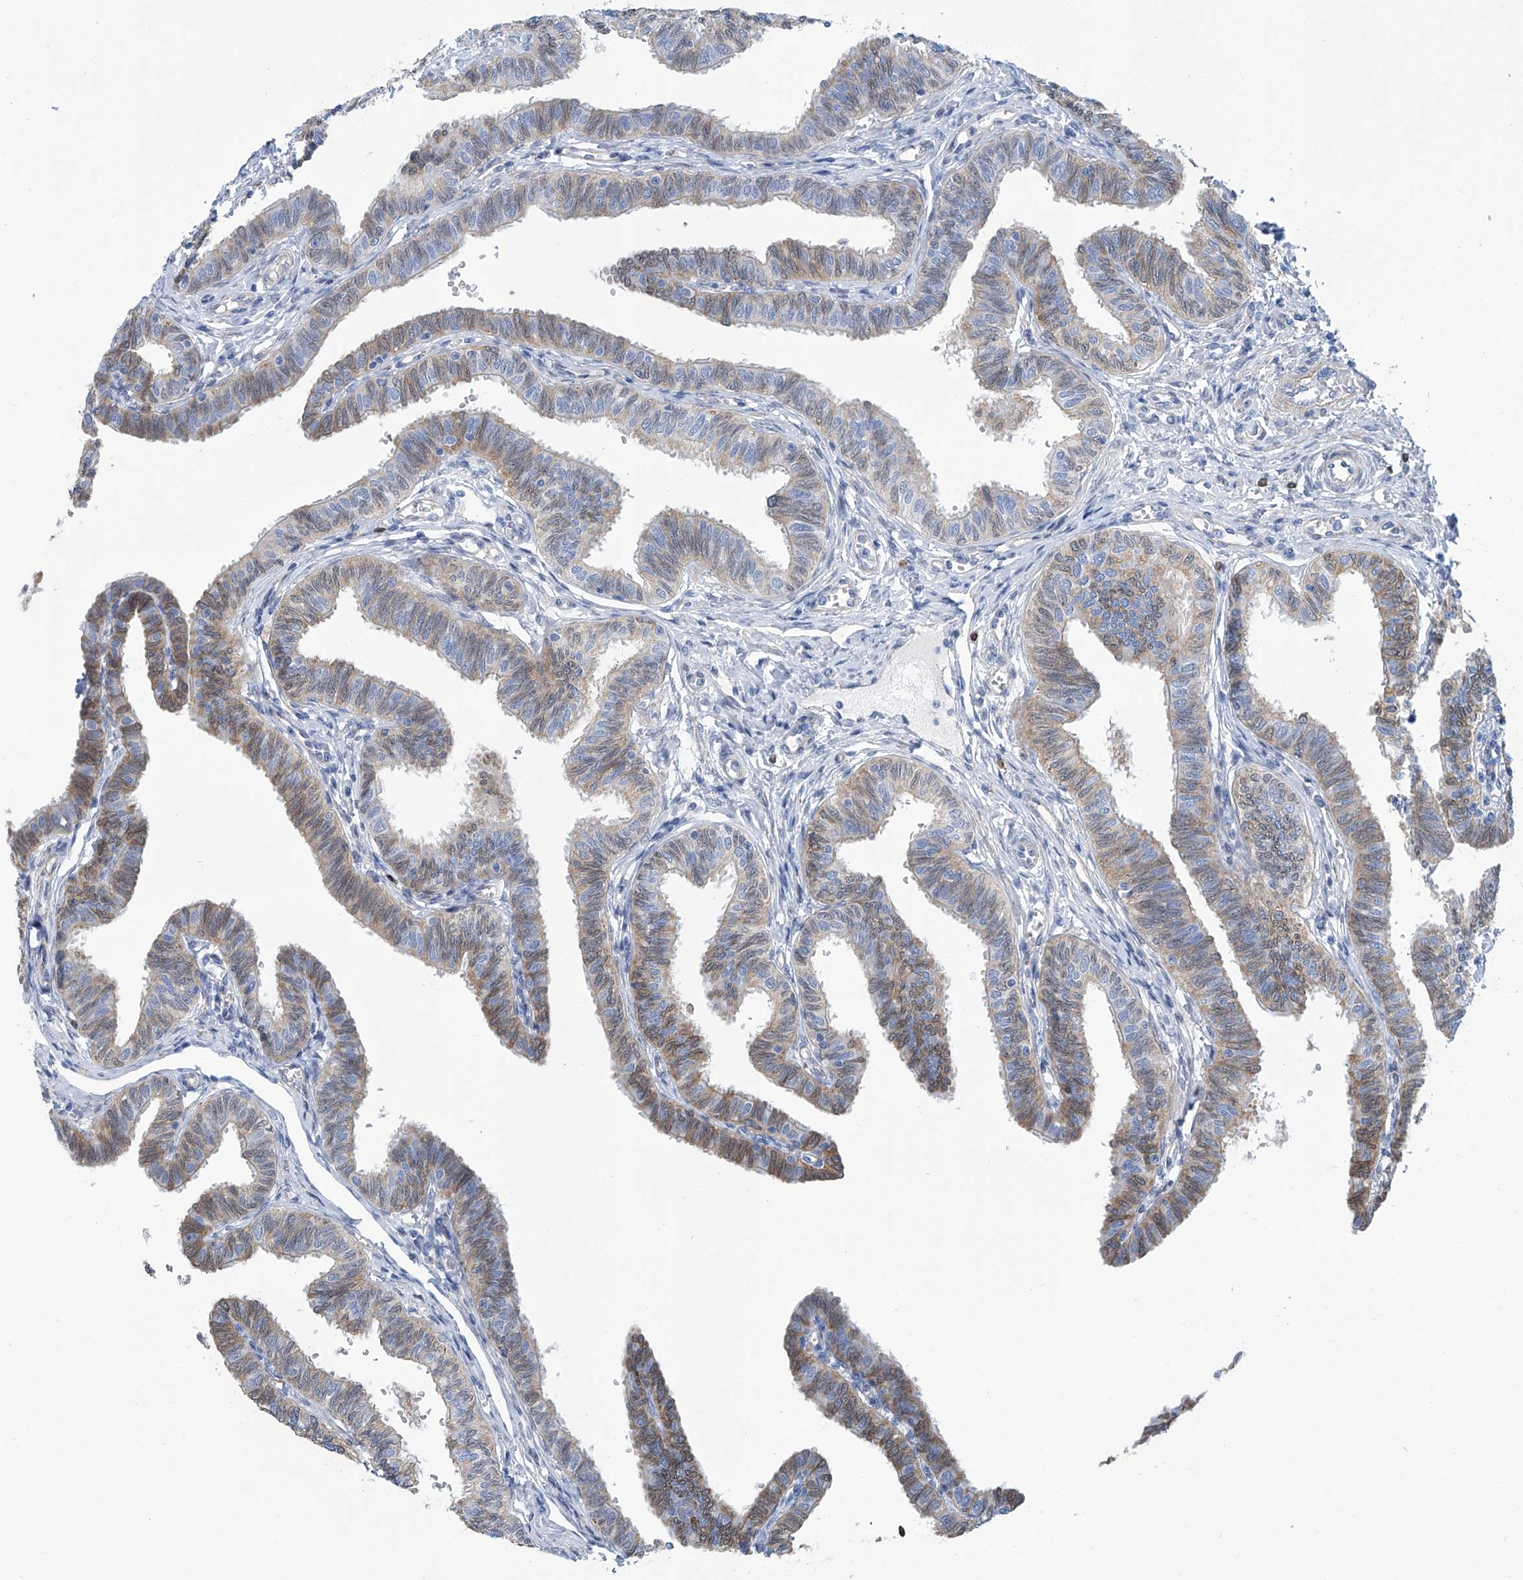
{"staining": {"intensity": "moderate", "quantity": "25%-75%", "location": "cytoplasmic/membranous"}, "tissue": "fallopian tube", "cell_type": "Glandular cells", "image_type": "normal", "snomed": [{"axis": "morphology", "description": "Normal tissue, NOS"}, {"axis": "topography", "description": "Fallopian tube"}, {"axis": "topography", "description": "Ovary"}], "caption": "Glandular cells reveal medium levels of moderate cytoplasmic/membranous expression in approximately 25%-75% of cells in benign fallopian tube.", "gene": "TNN", "patient": {"sex": "female", "age": 23}}